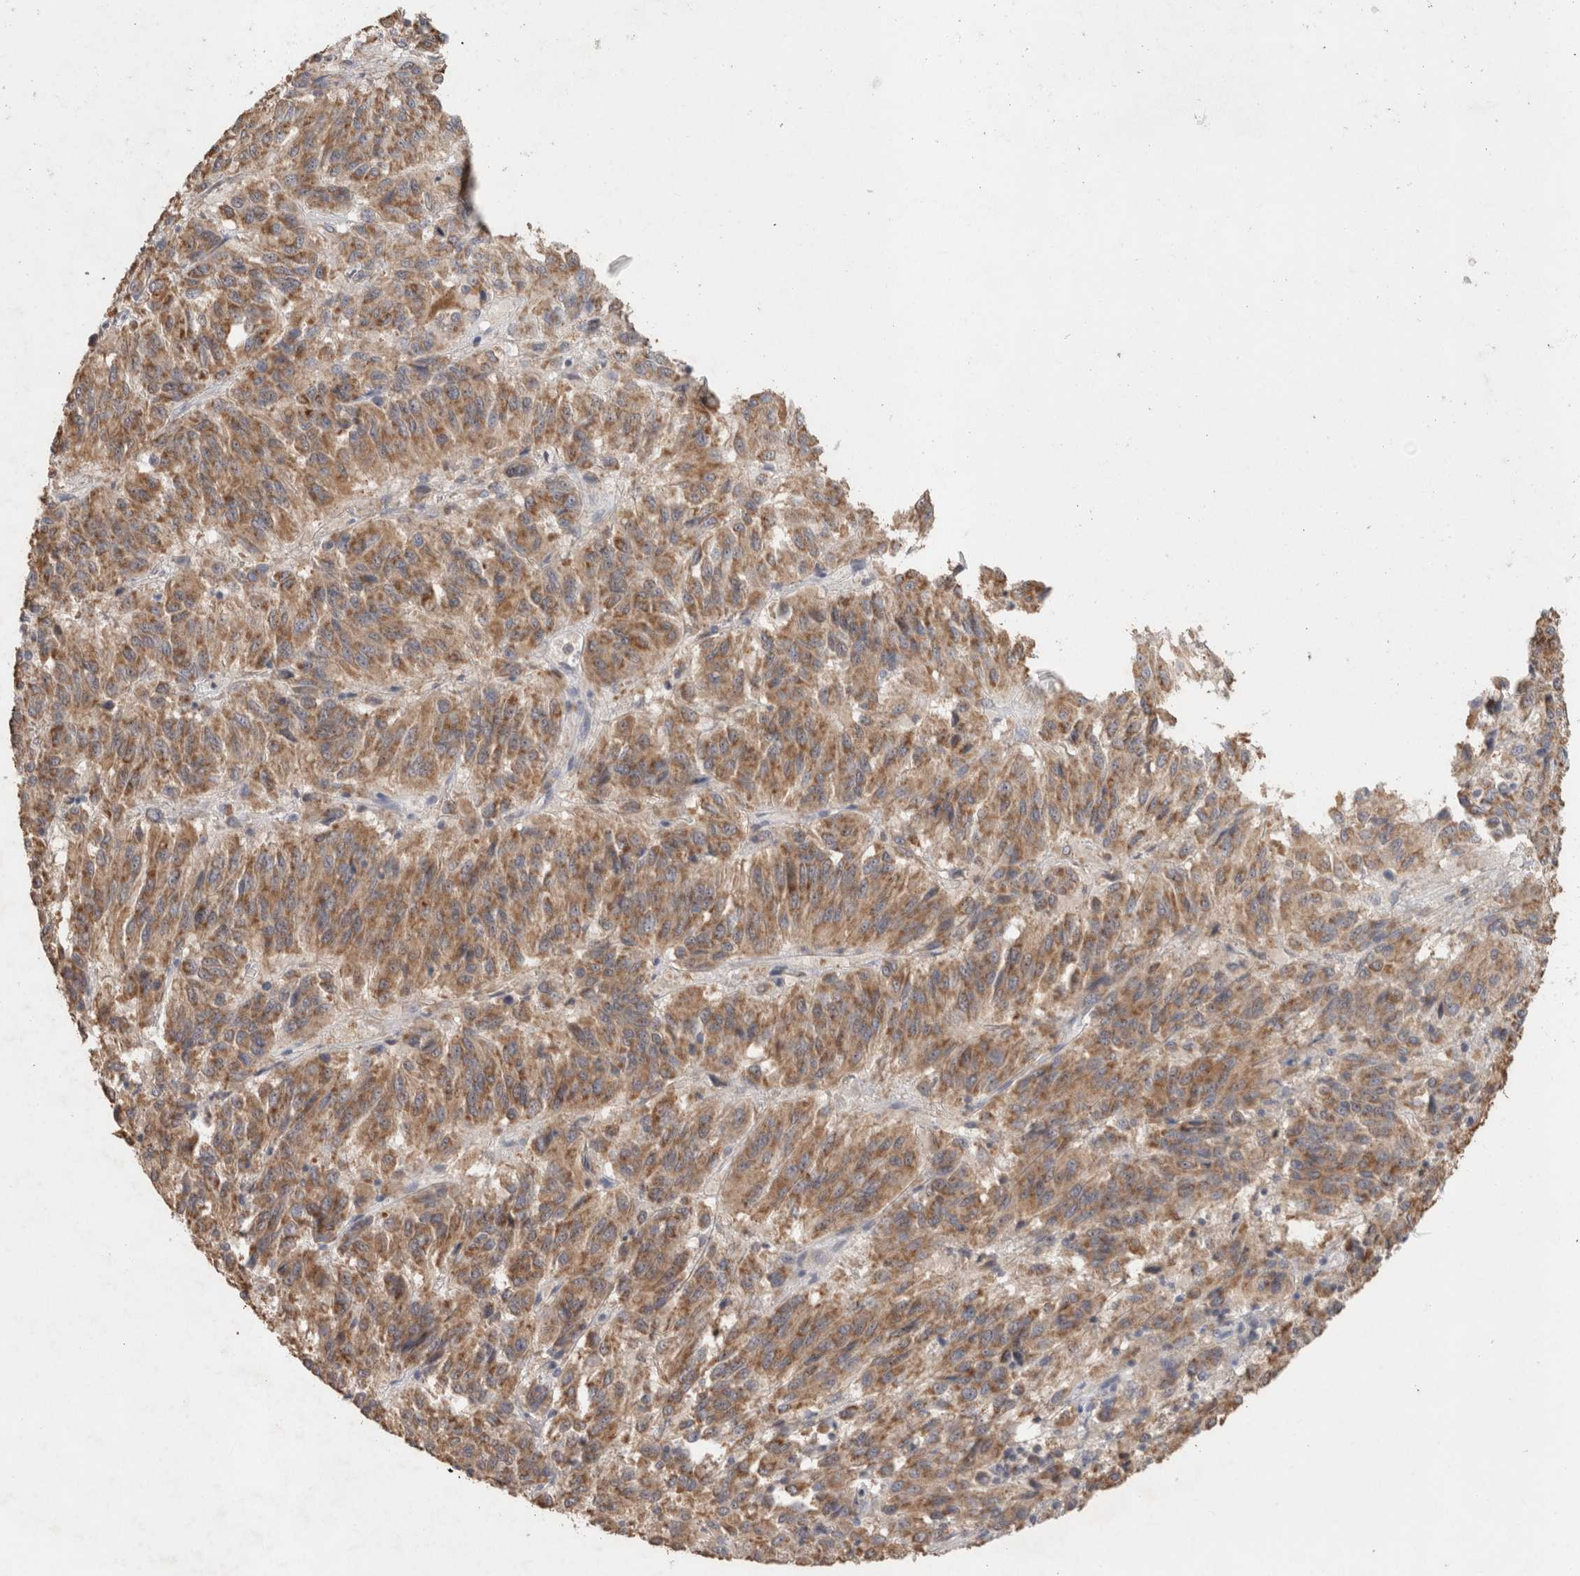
{"staining": {"intensity": "moderate", "quantity": ">75%", "location": "cytoplasmic/membranous"}, "tissue": "melanoma", "cell_type": "Tumor cells", "image_type": "cancer", "snomed": [{"axis": "morphology", "description": "Malignant melanoma, Metastatic site"}, {"axis": "topography", "description": "Lung"}], "caption": "IHC (DAB (3,3'-diaminobenzidine)) staining of human melanoma demonstrates moderate cytoplasmic/membranous protein expression in approximately >75% of tumor cells. Nuclei are stained in blue.", "gene": "RAB14", "patient": {"sex": "male", "age": 64}}